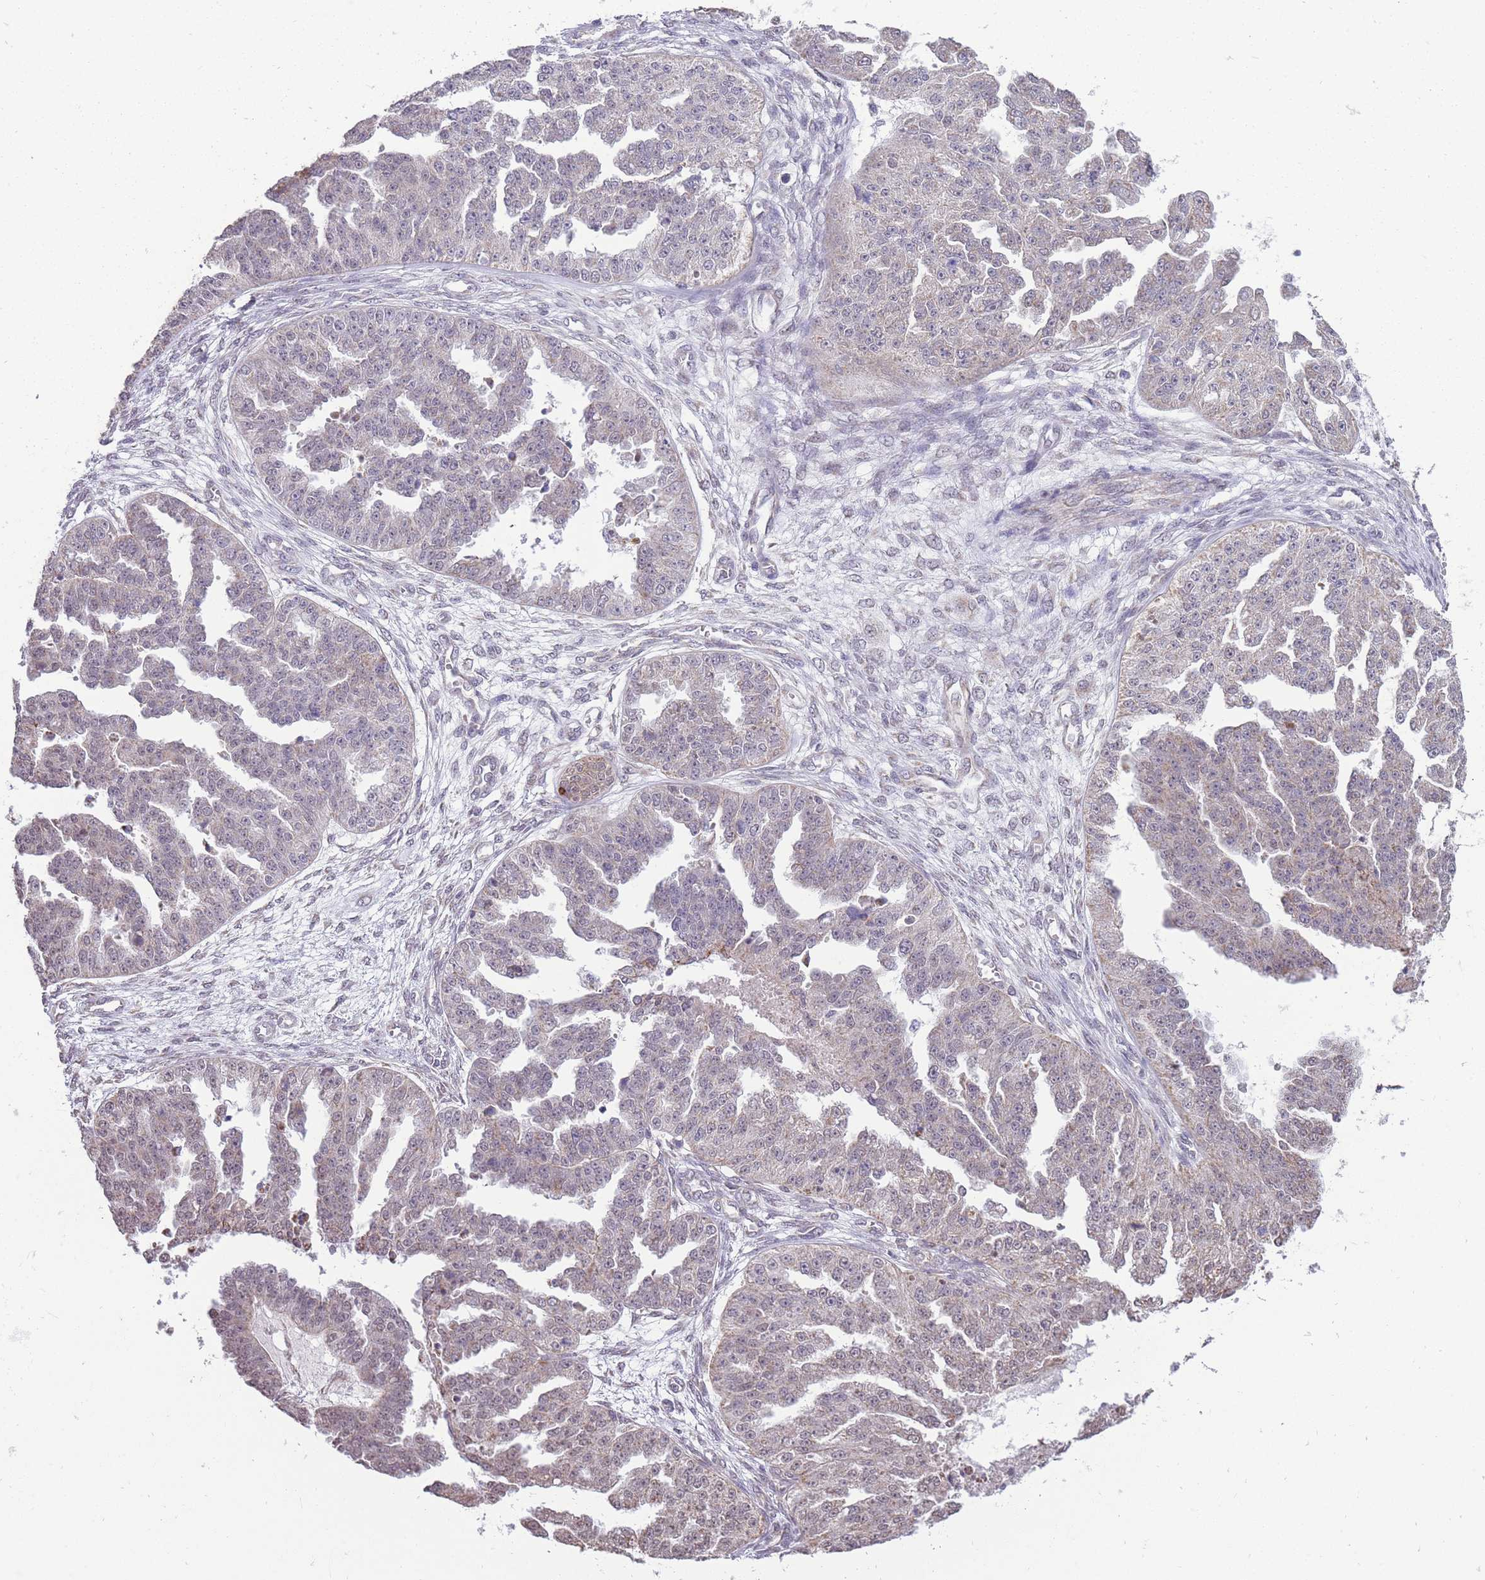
{"staining": {"intensity": "negative", "quantity": "none", "location": "none"}, "tissue": "ovarian cancer", "cell_type": "Tumor cells", "image_type": "cancer", "snomed": [{"axis": "morphology", "description": "Cystadenocarcinoma, serous, NOS"}, {"axis": "topography", "description": "Ovary"}], "caption": "DAB immunohistochemical staining of human serous cystadenocarcinoma (ovarian) shows no significant positivity in tumor cells.", "gene": "NELL1", "patient": {"sex": "female", "age": 58}}